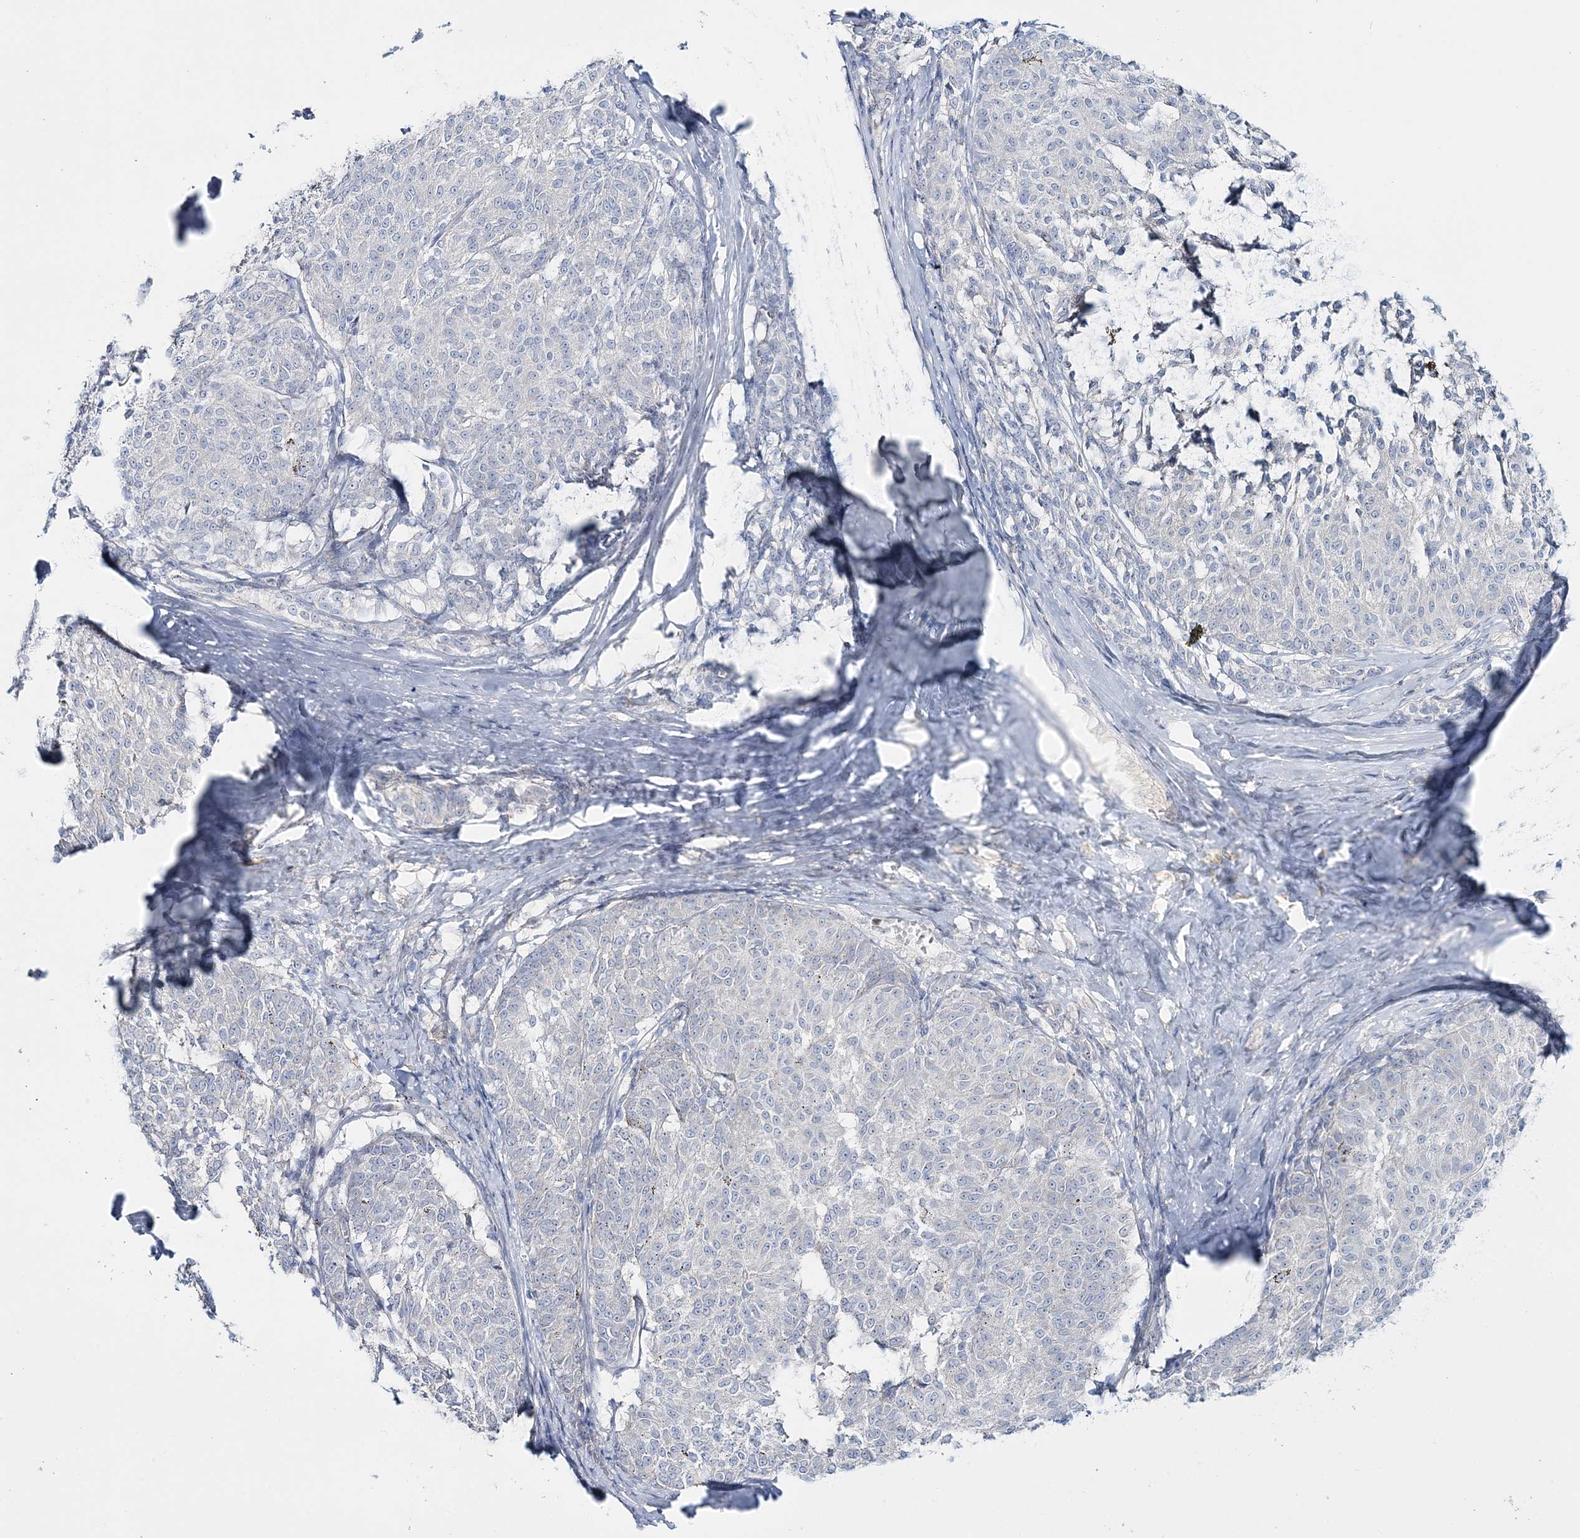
{"staining": {"intensity": "negative", "quantity": "none", "location": "none"}, "tissue": "melanoma", "cell_type": "Tumor cells", "image_type": "cancer", "snomed": [{"axis": "morphology", "description": "Malignant melanoma, NOS"}, {"axis": "topography", "description": "Skin"}], "caption": "The immunohistochemistry histopathology image has no significant positivity in tumor cells of melanoma tissue.", "gene": "WDSUB1", "patient": {"sex": "female", "age": 72}}